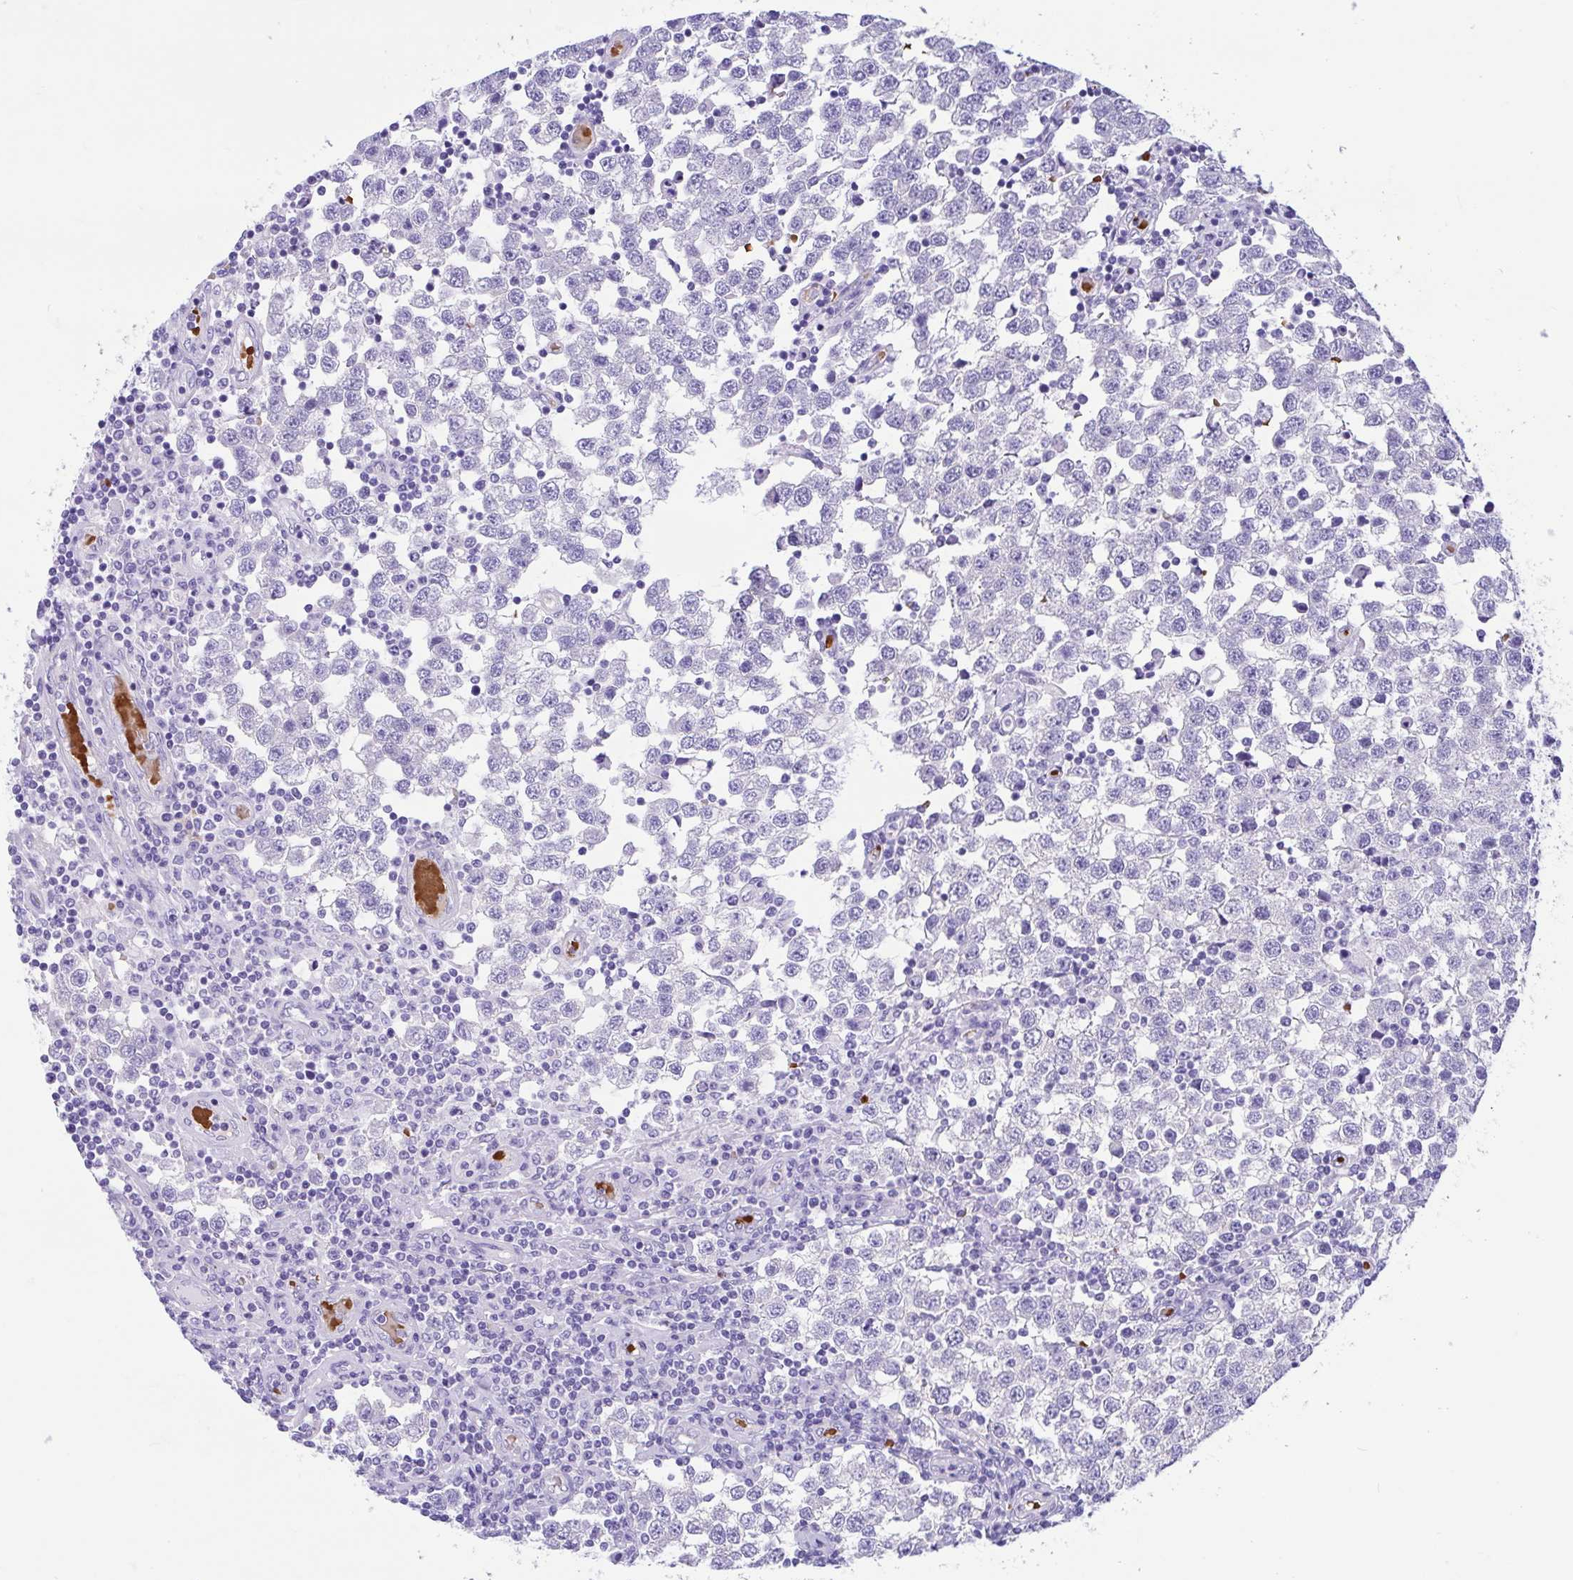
{"staining": {"intensity": "negative", "quantity": "none", "location": "none"}, "tissue": "testis cancer", "cell_type": "Tumor cells", "image_type": "cancer", "snomed": [{"axis": "morphology", "description": "Seminoma, NOS"}, {"axis": "topography", "description": "Testis"}], "caption": "Tumor cells are negative for protein expression in human testis cancer.", "gene": "TMEM79", "patient": {"sex": "male", "age": 34}}